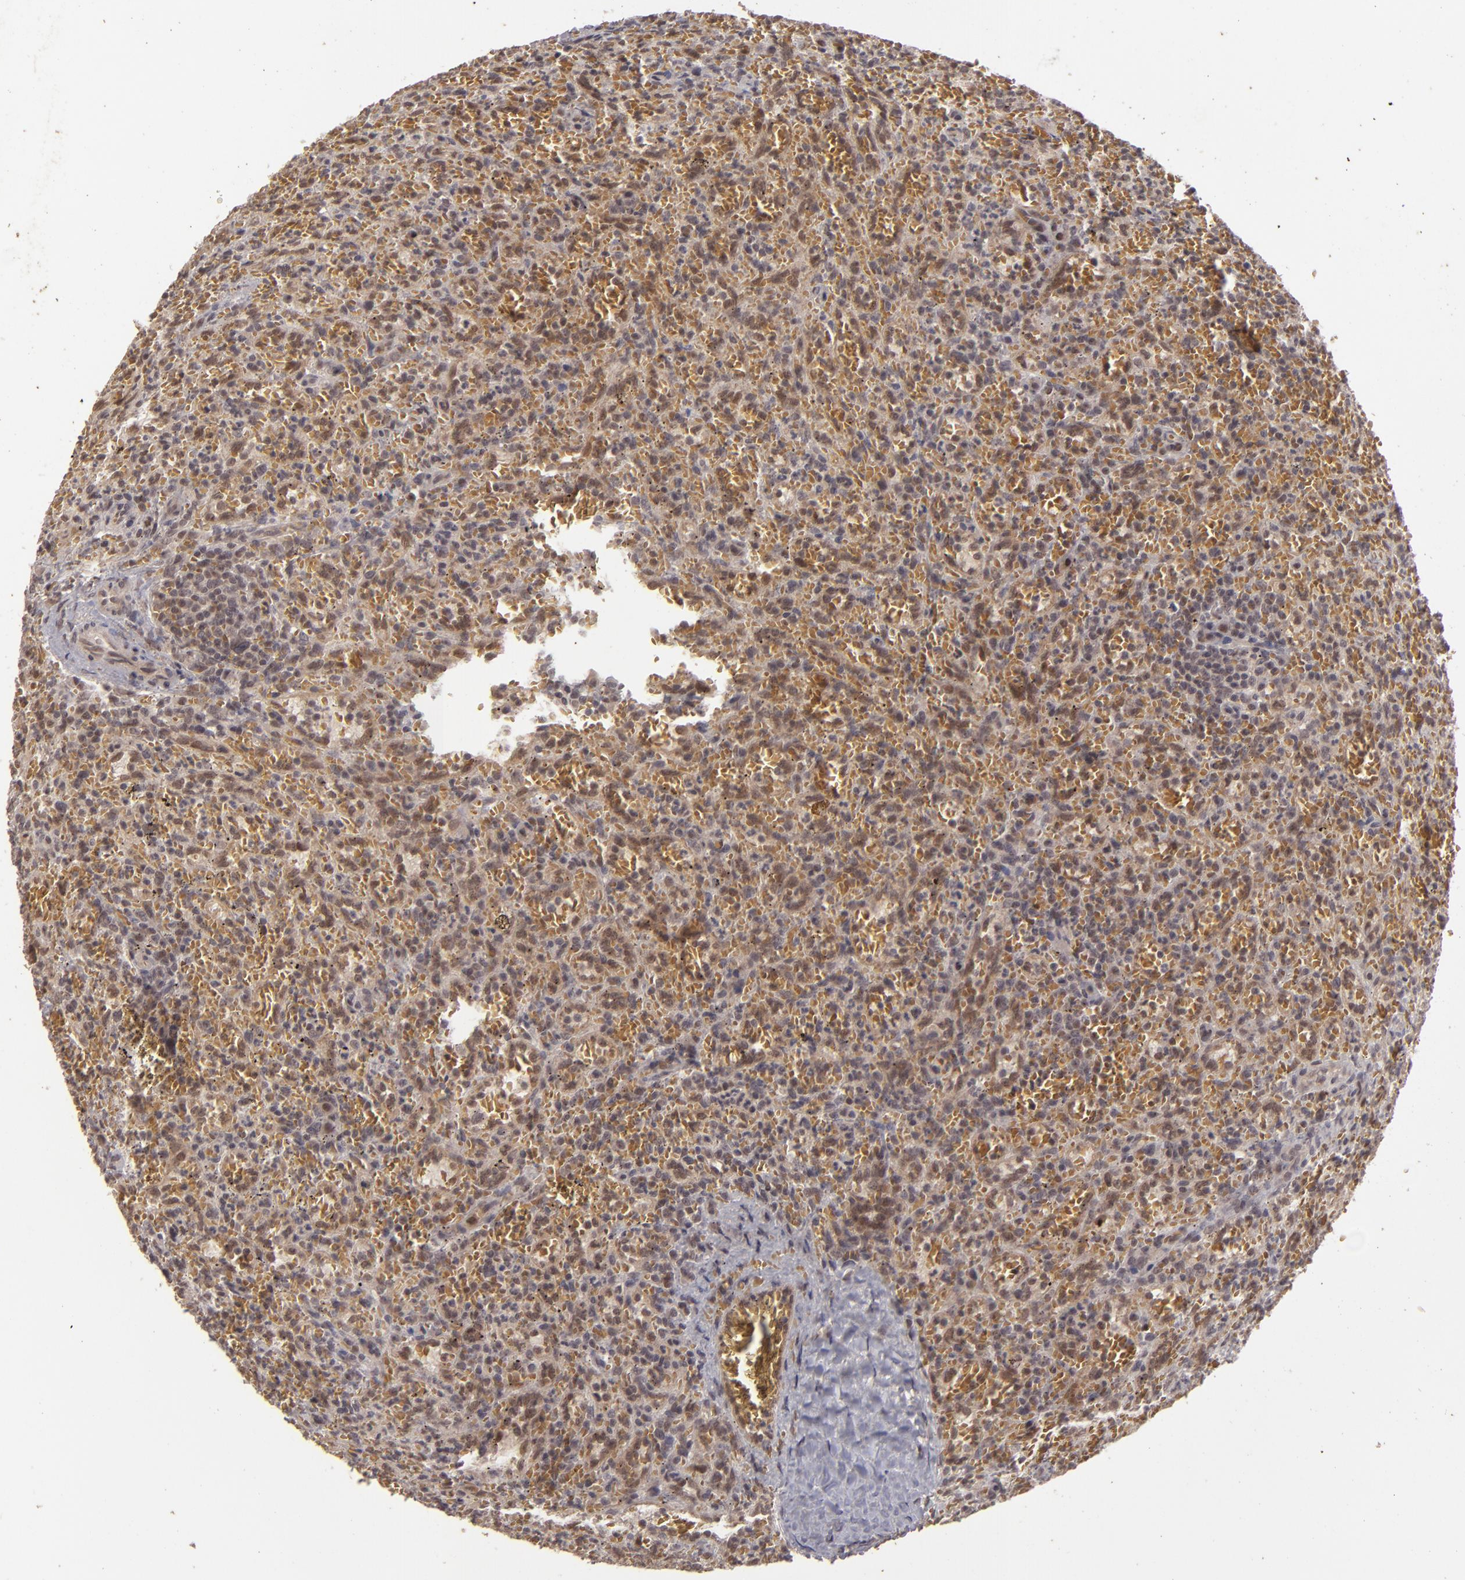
{"staining": {"intensity": "moderate", "quantity": ">75%", "location": "cytoplasmic/membranous"}, "tissue": "lymphoma", "cell_type": "Tumor cells", "image_type": "cancer", "snomed": [{"axis": "morphology", "description": "Malignant lymphoma, non-Hodgkin's type, Low grade"}, {"axis": "topography", "description": "Spleen"}], "caption": "Brown immunohistochemical staining in malignant lymphoma, non-Hodgkin's type (low-grade) exhibits moderate cytoplasmic/membranous expression in approximately >75% of tumor cells.", "gene": "DFFA", "patient": {"sex": "female", "age": 64}}